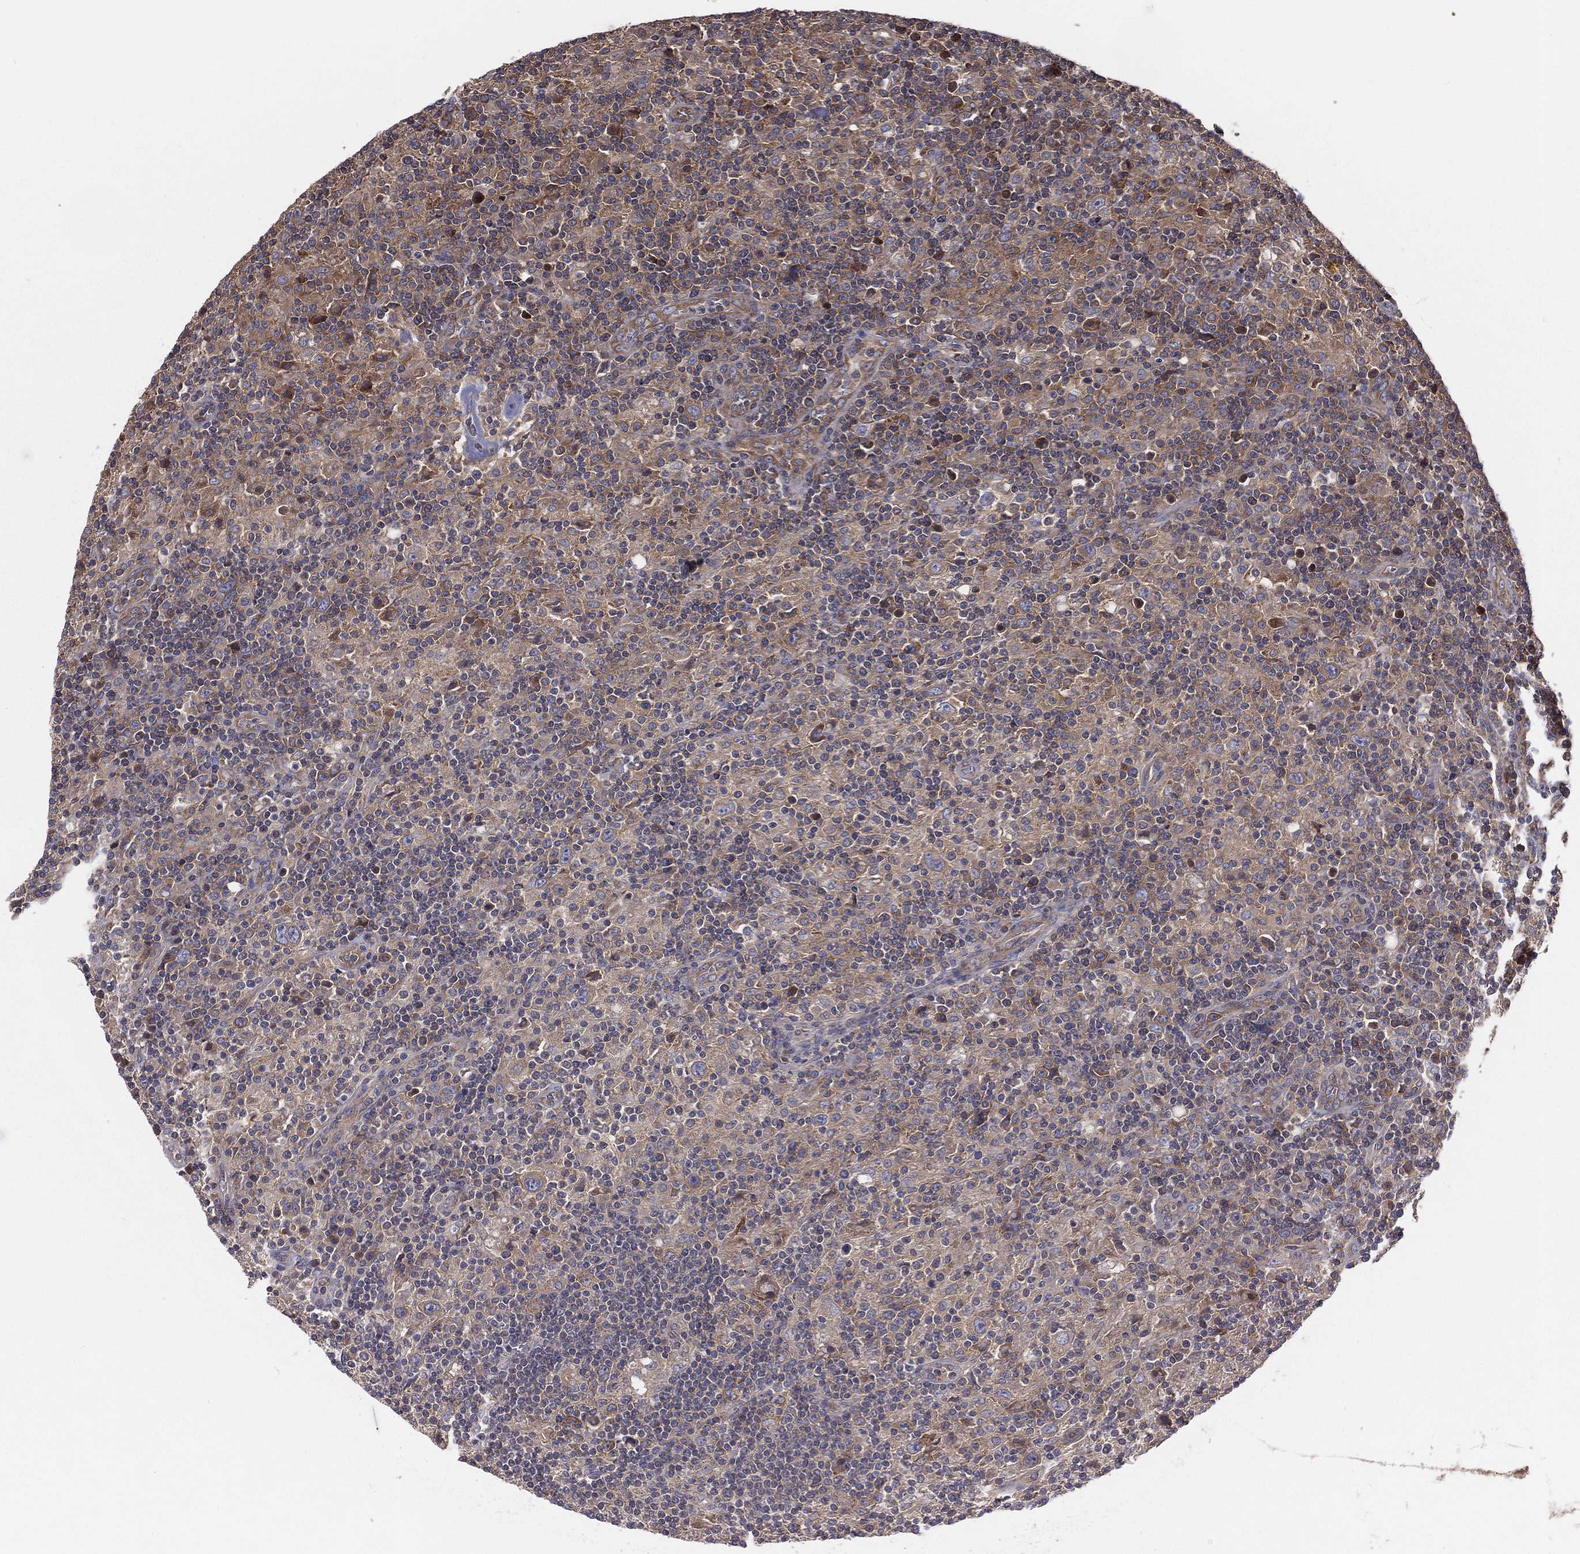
{"staining": {"intensity": "weak", "quantity": ">75%", "location": "cytoplasmic/membranous"}, "tissue": "lymphoma", "cell_type": "Tumor cells", "image_type": "cancer", "snomed": [{"axis": "morphology", "description": "Hodgkin's disease, NOS"}, {"axis": "topography", "description": "Lymph node"}], "caption": "A low amount of weak cytoplasmic/membranous positivity is present in approximately >75% of tumor cells in Hodgkin's disease tissue. The protein is stained brown, and the nuclei are stained in blue (DAB (3,3'-diaminobenzidine) IHC with brightfield microscopy, high magnification).", "gene": "EIF2B5", "patient": {"sex": "male", "age": 70}}